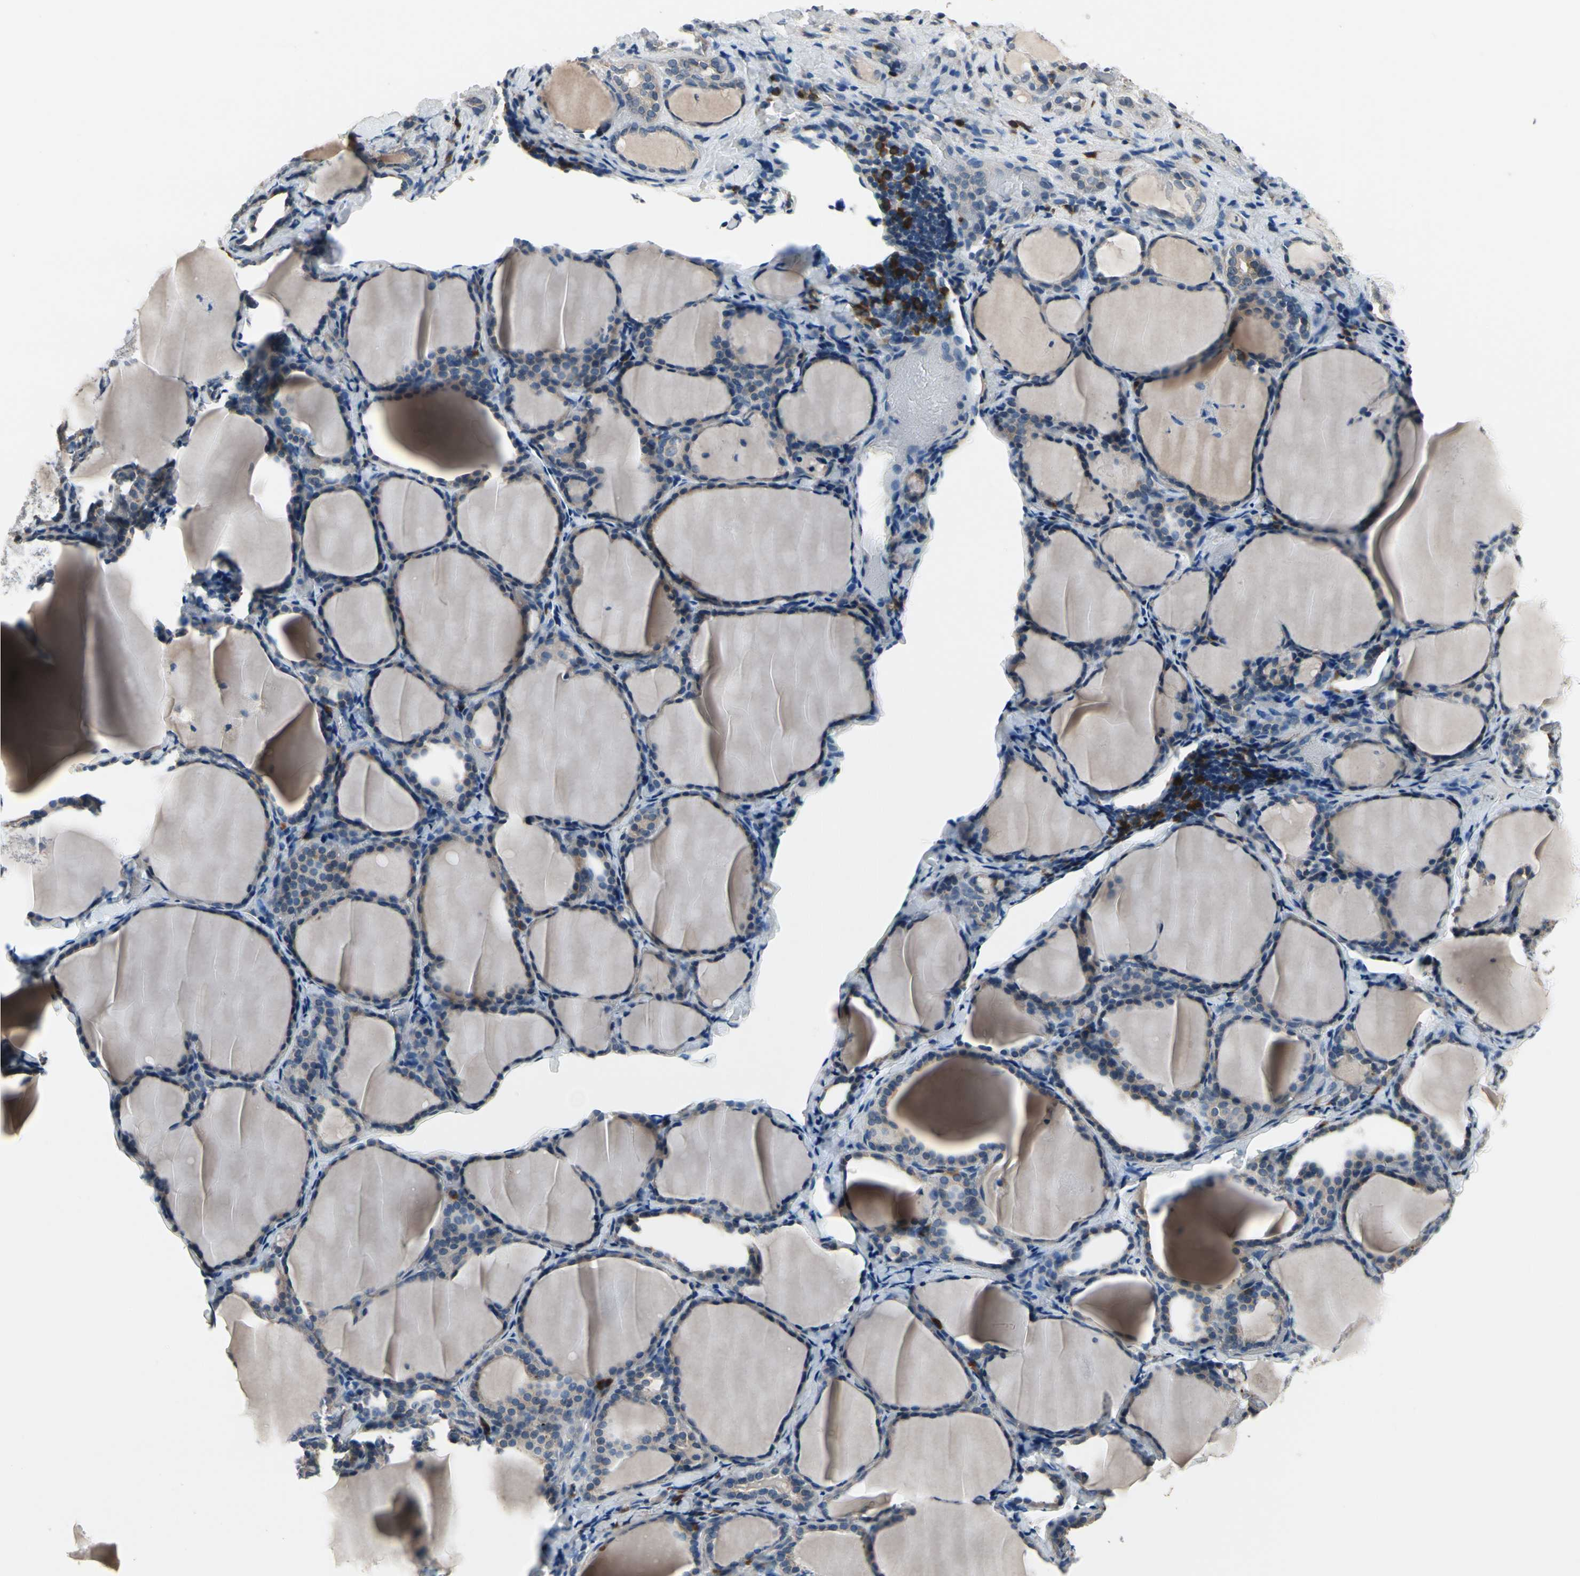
{"staining": {"intensity": "weak", "quantity": "<25%", "location": "cytoplasmic/membranous"}, "tissue": "thyroid gland", "cell_type": "Glandular cells", "image_type": "normal", "snomed": [{"axis": "morphology", "description": "Normal tissue, NOS"}, {"axis": "morphology", "description": "Papillary adenocarcinoma, NOS"}, {"axis": "topography", "description": "Thyroid gland"}], "caption": "Immunohistochemistry (IHC) photomicrograph of benign thyroid gland: human thyroid gland stained with DAB (3,3'-diaminobenzidine) shows no significant protein staining in glandular cells.", "gene": "SELENOK", "patient": {"sex": "female", "age": 30}}